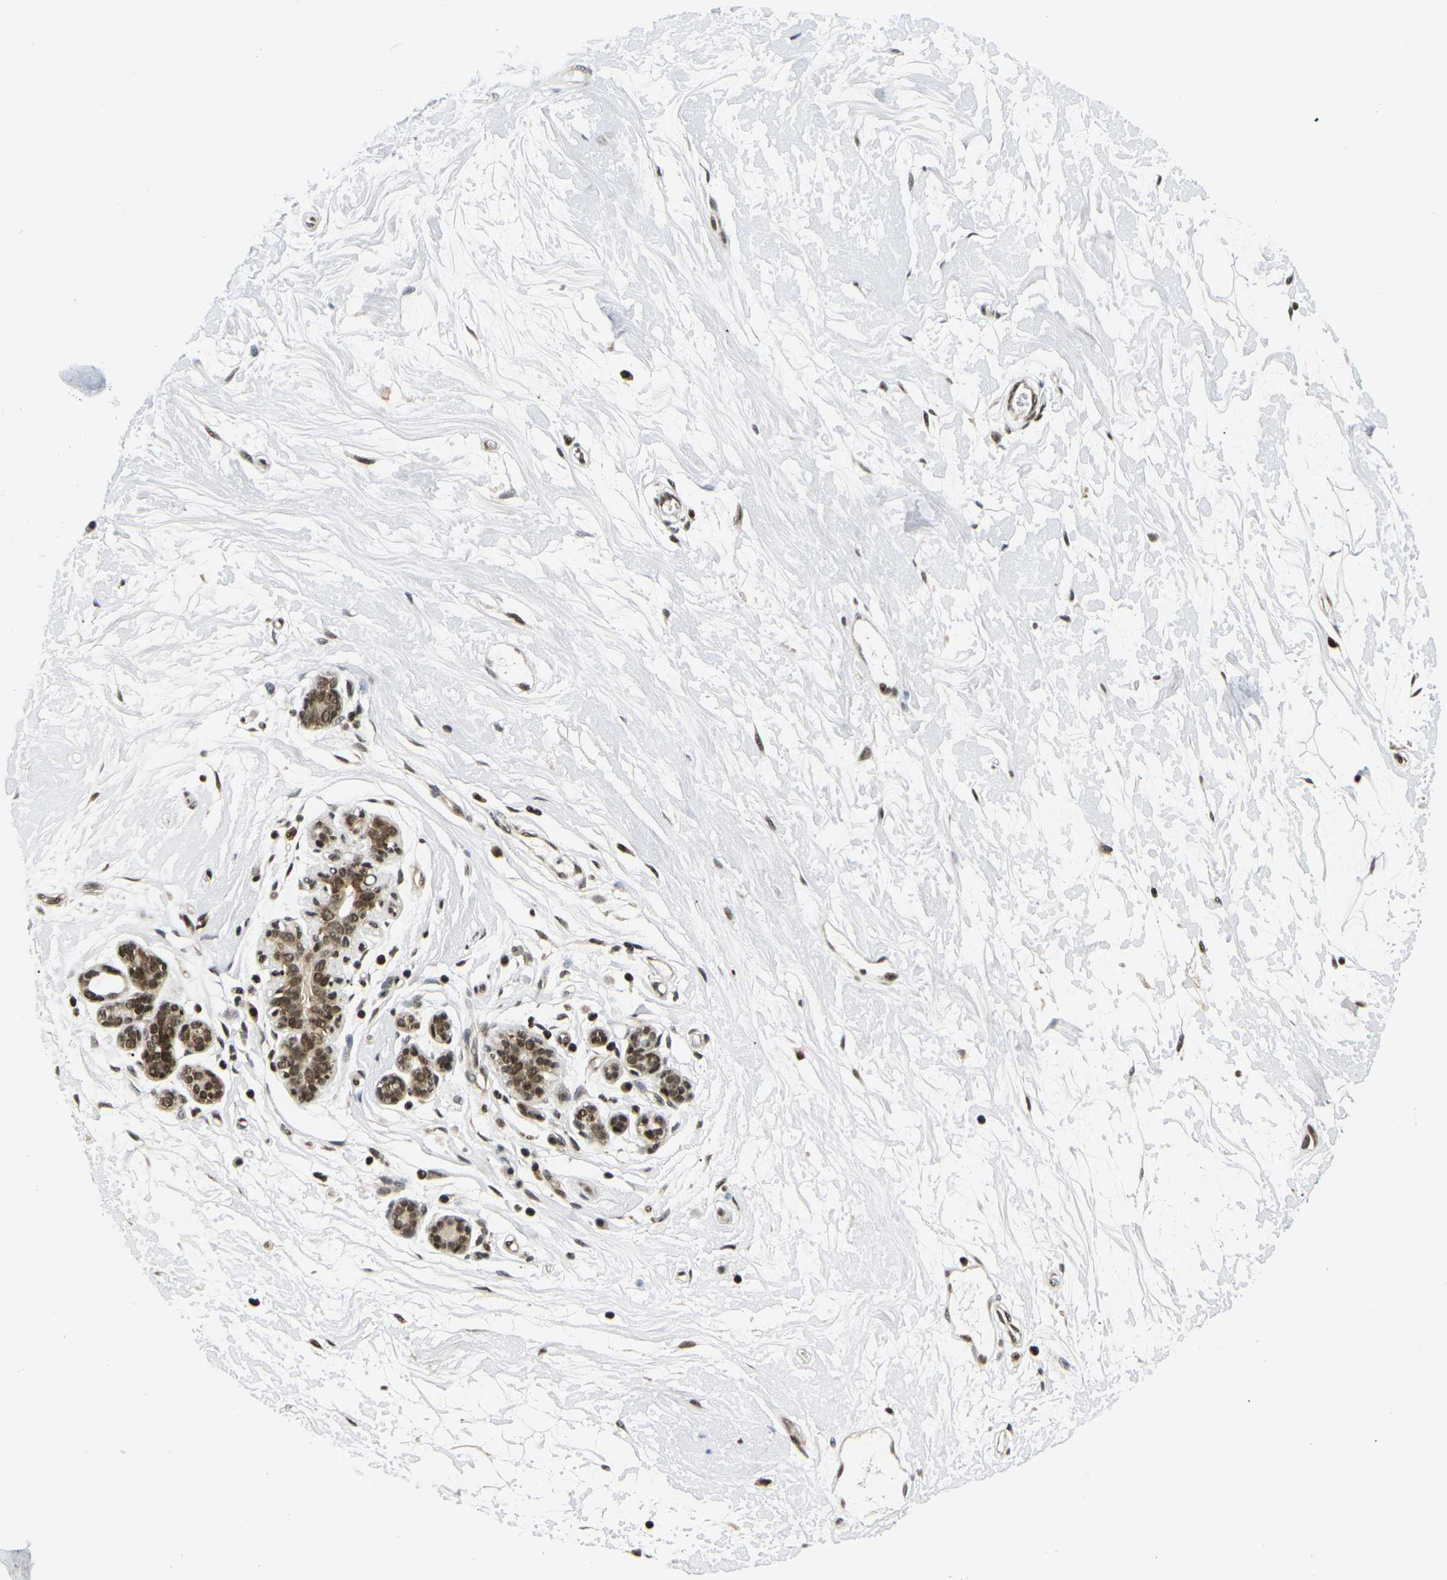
{"staining": {"intensity": "moderate", "quantity": ">75%", "location": "nuclear"}, "tissue": "breast", "cell_type": "Adipocytes", "image_type": "normal", "snomed": [{"axis": "morphology", "description": "Normal tissue, NOS"}, {"axis": "morphology", "description": "Lobular carcinoma"}, {"axis": "topography", "description": "Breast"}], "caption": "This is a micrograph of immunohistochemistry (IHC) staining of benign breast, which shows moderate positivity in the nuclear of adipocytes.", "gene": "CELF1", "patient": {"sex": "female", "age": 59}}